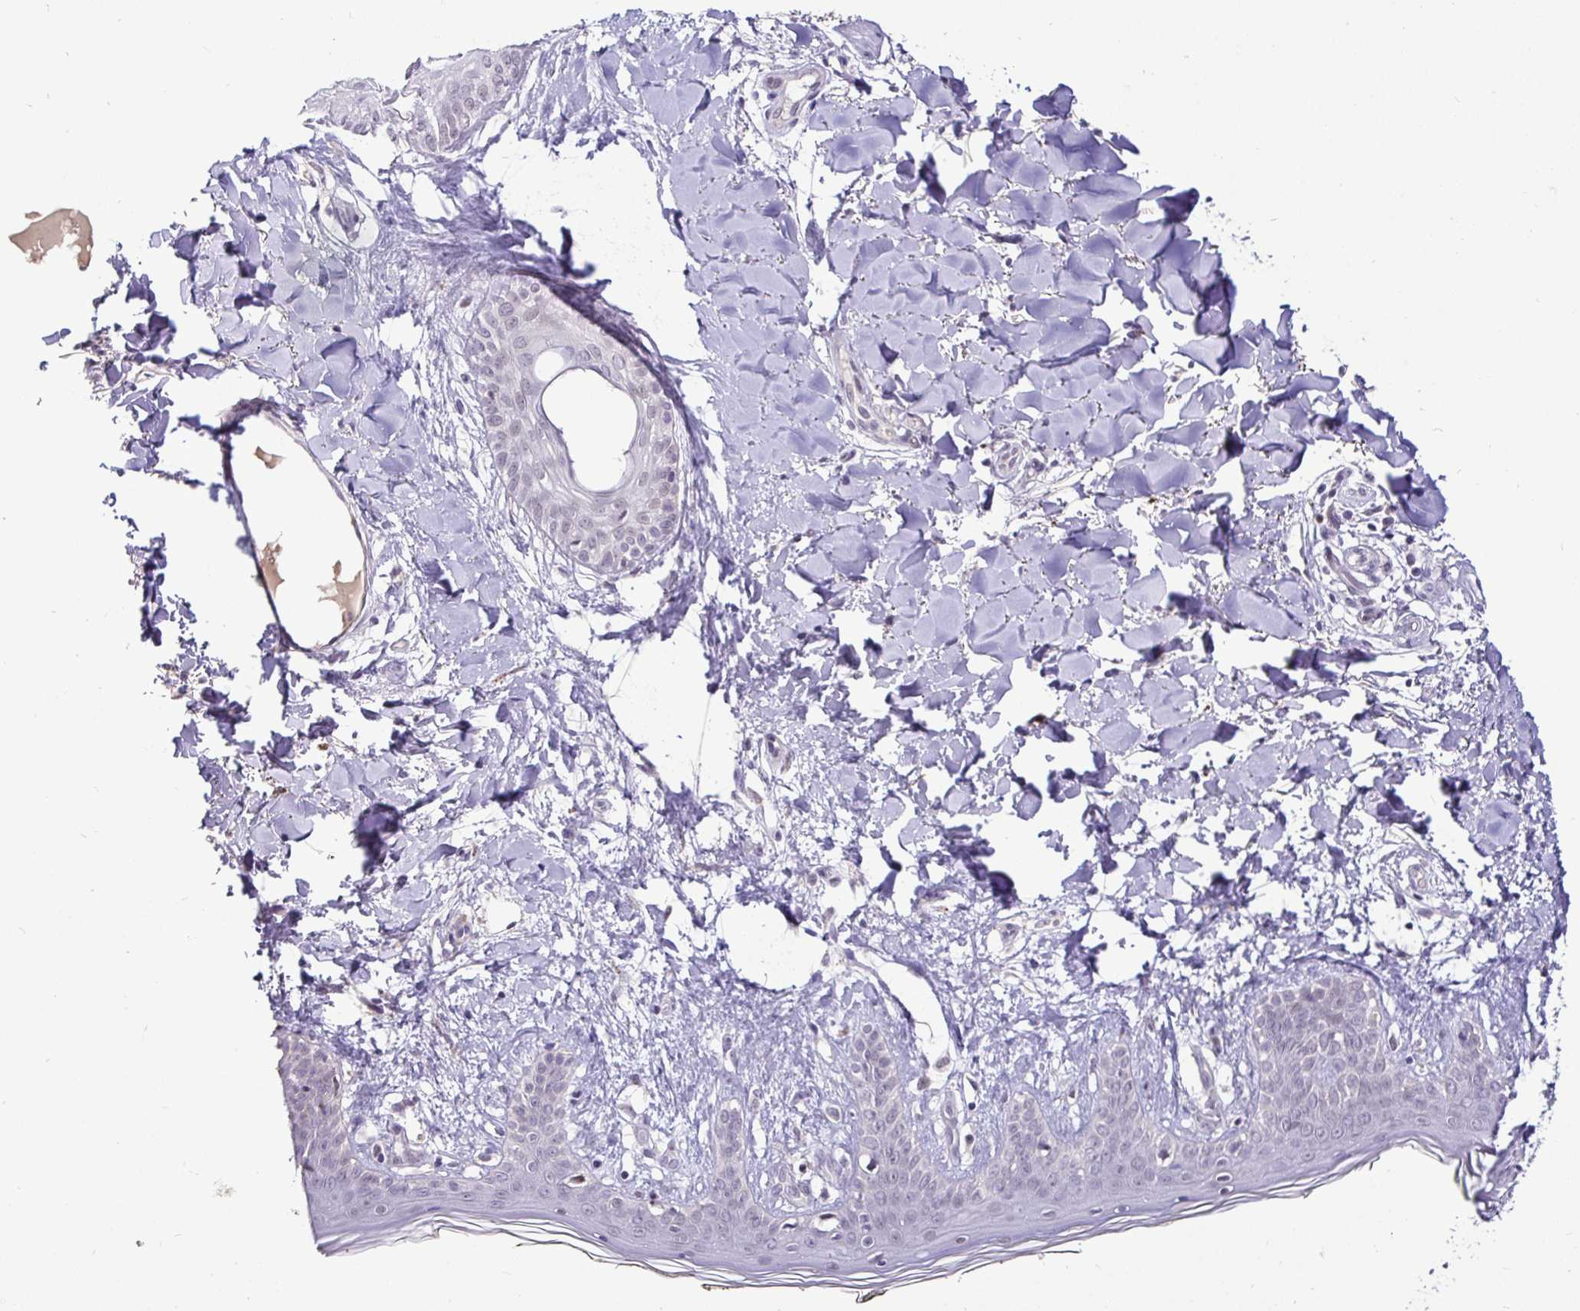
{"staining": {"intensity": "negative", "quantity": "none", "location": "none"}, "tissue": "skin", "cell_type": "Fibroblasts", "image_type": "normal", "snomed": [{"axis": "morphology", "description": "Normal tissue, NOS"}, {"axis": "topography", "description": "Skin"}], "caption": "A micrograph of human skin is negative for staining in fibroblasts. (DAB immunohistochemistry, high magnification).", "gene": "NUP188", "patient": {"sex": "female", "age": 34}}